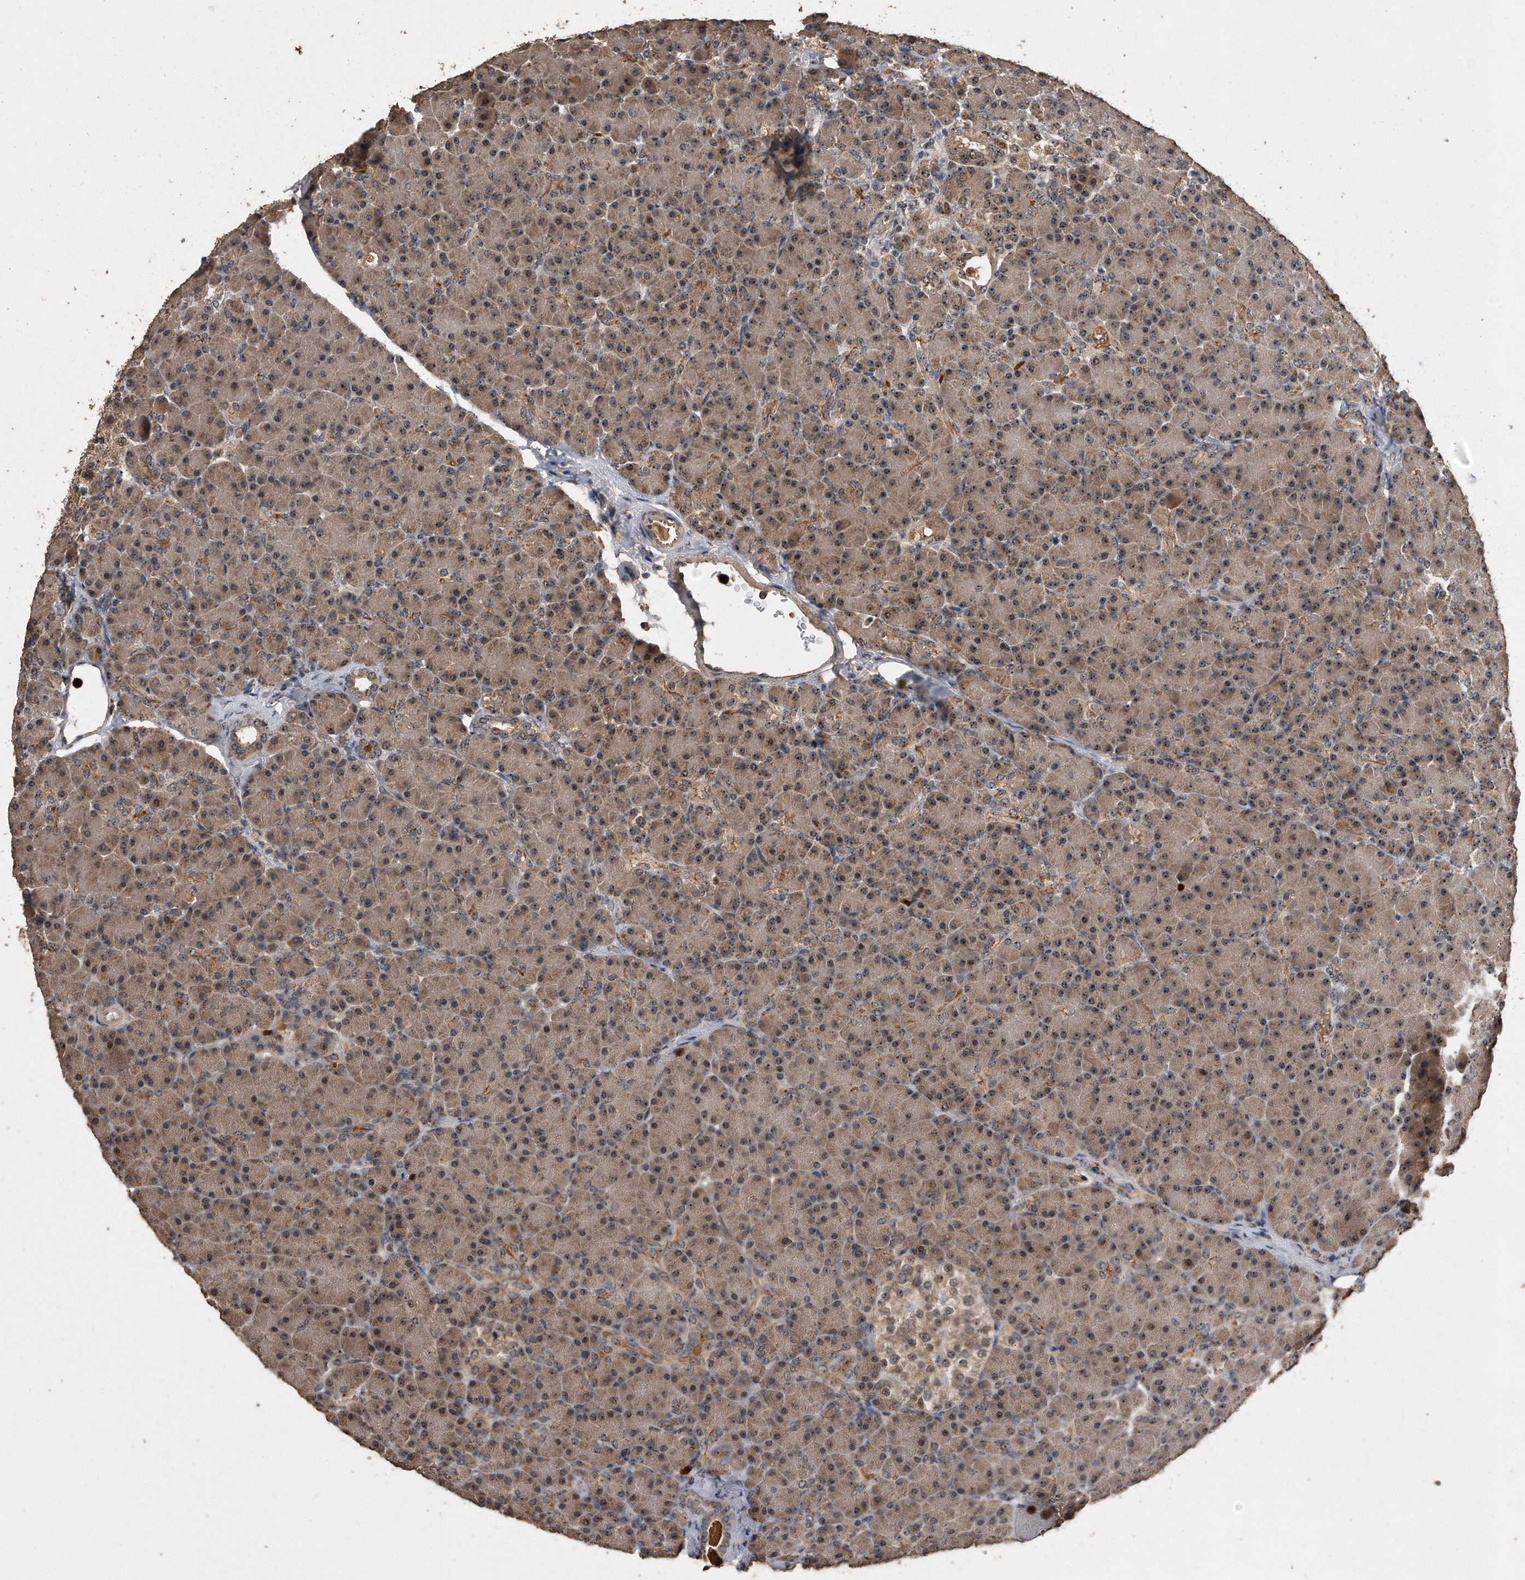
{"staining": {"intensity": "moderate", "quantity": ">75%", "location": "cytoplasmic/membranous,nuclear"}, "tissue": "pancreas", "cell_type": "Exocrine glandular cells", "image_type": "normal", "snomed": [{"axis": "morphology", "description": "Normal tissue, NOS"}, {"axis": "topography", "description": "Pancreas"}], "caption": "Human pancreas stained with a brown dye shows moderate cytoplasmic/membranous,nuclear positive expression in approximately >75% of exocrine glandular cells.", "gene": "PELO", "patient": {"sex": "female", "age": 43}}